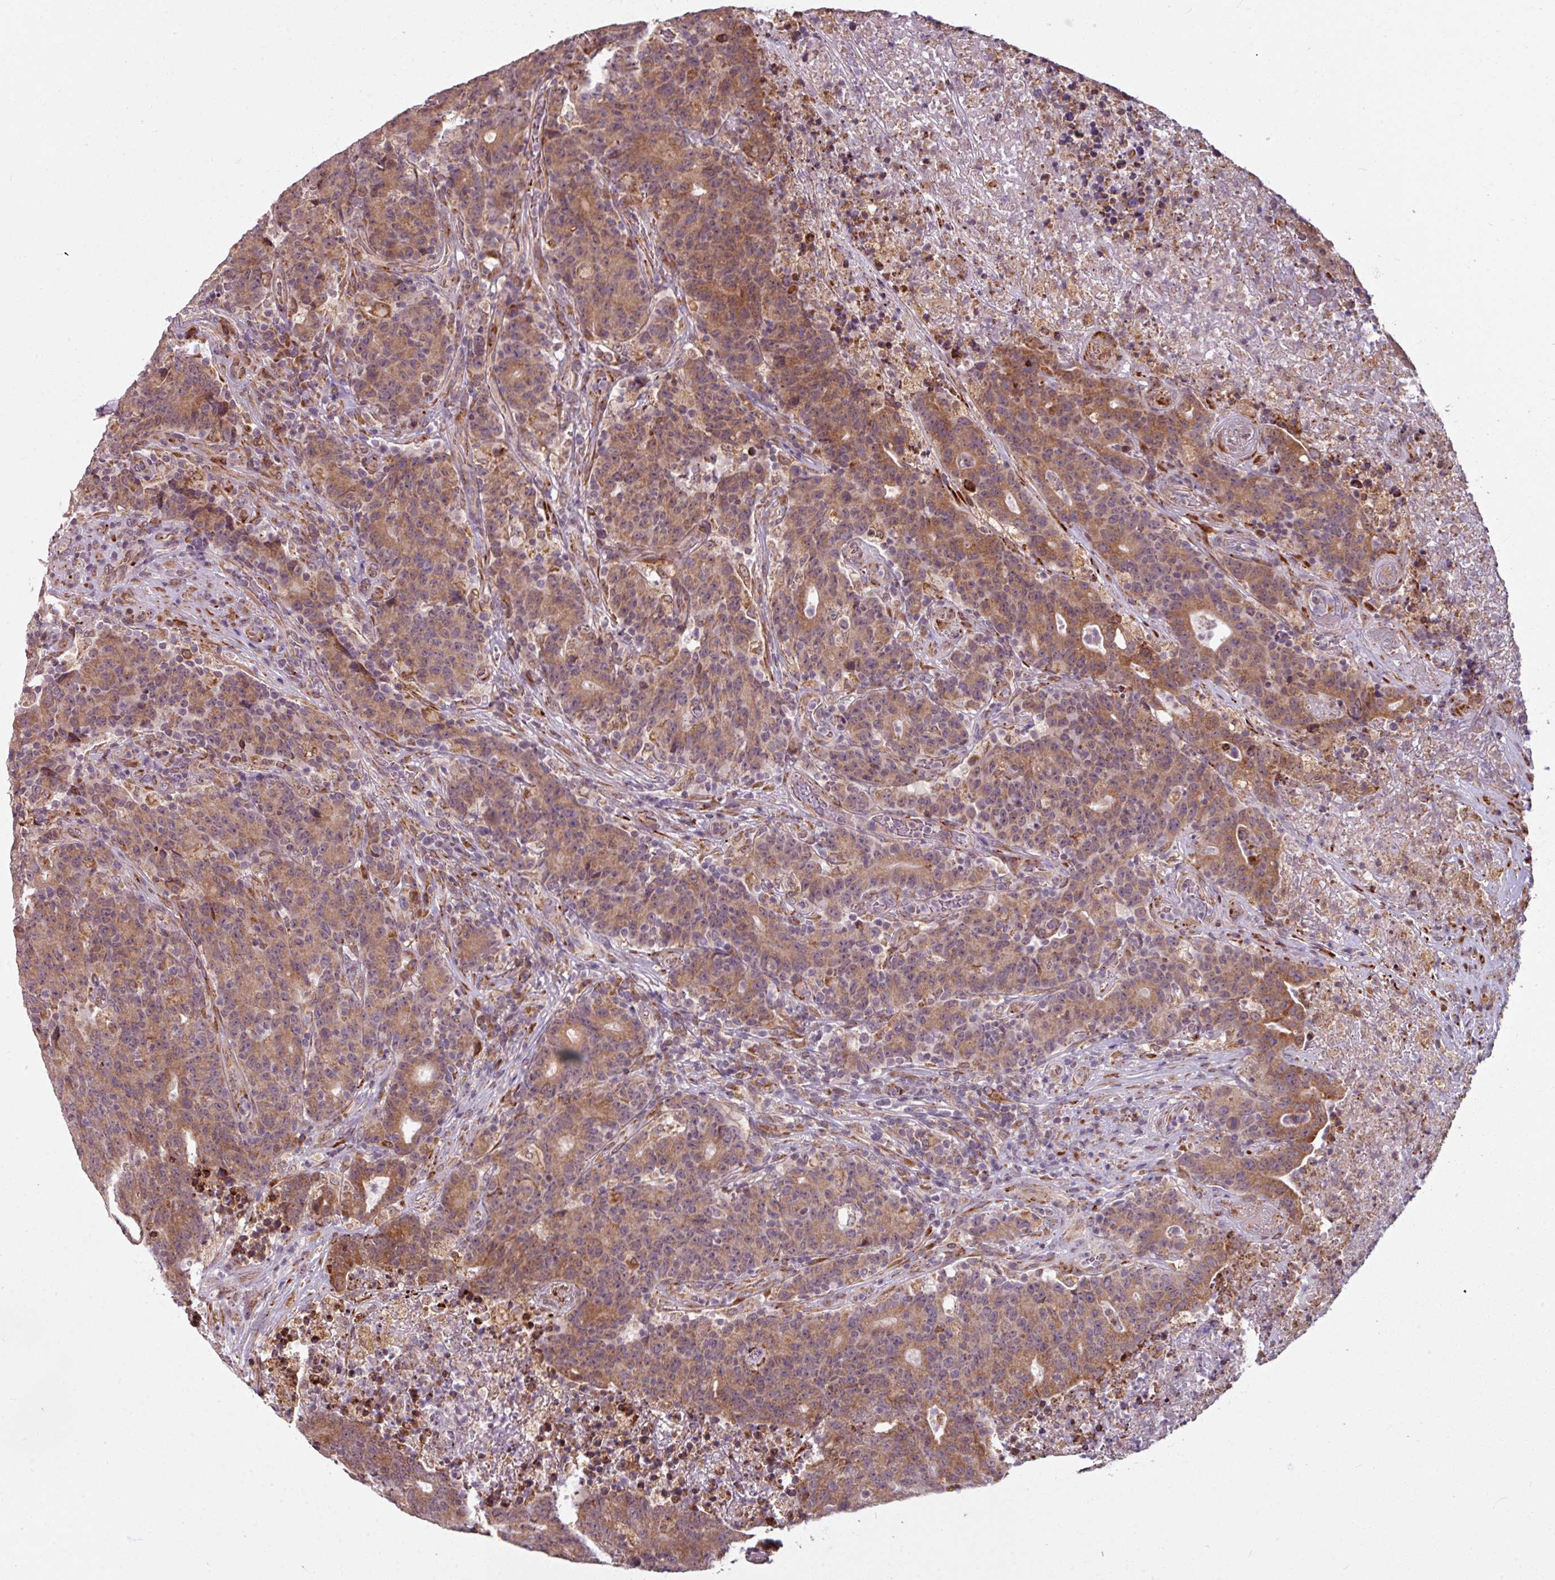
{"staining": {"intensity": "moderate", "quantity": ">75%", "location": "cytoplasmic/membranous"}, "tissue": "colorectal cancer", "cell_type": "Tumor cells", "image_type": "cancer", "snomed": [{"axis": "morphology", "description": "Adenocarcinoma, NOS"}, {"axis": "topography", "description": "Colon"}], "caption": "Colorectal cancer was stained to show a protein in brown. There is medium levels of moderate cytoplasmic/membranous expression in about >75% of tumor cells.", "gene": "MAGT1", "patient": {"sex": "female", "age": 75}}